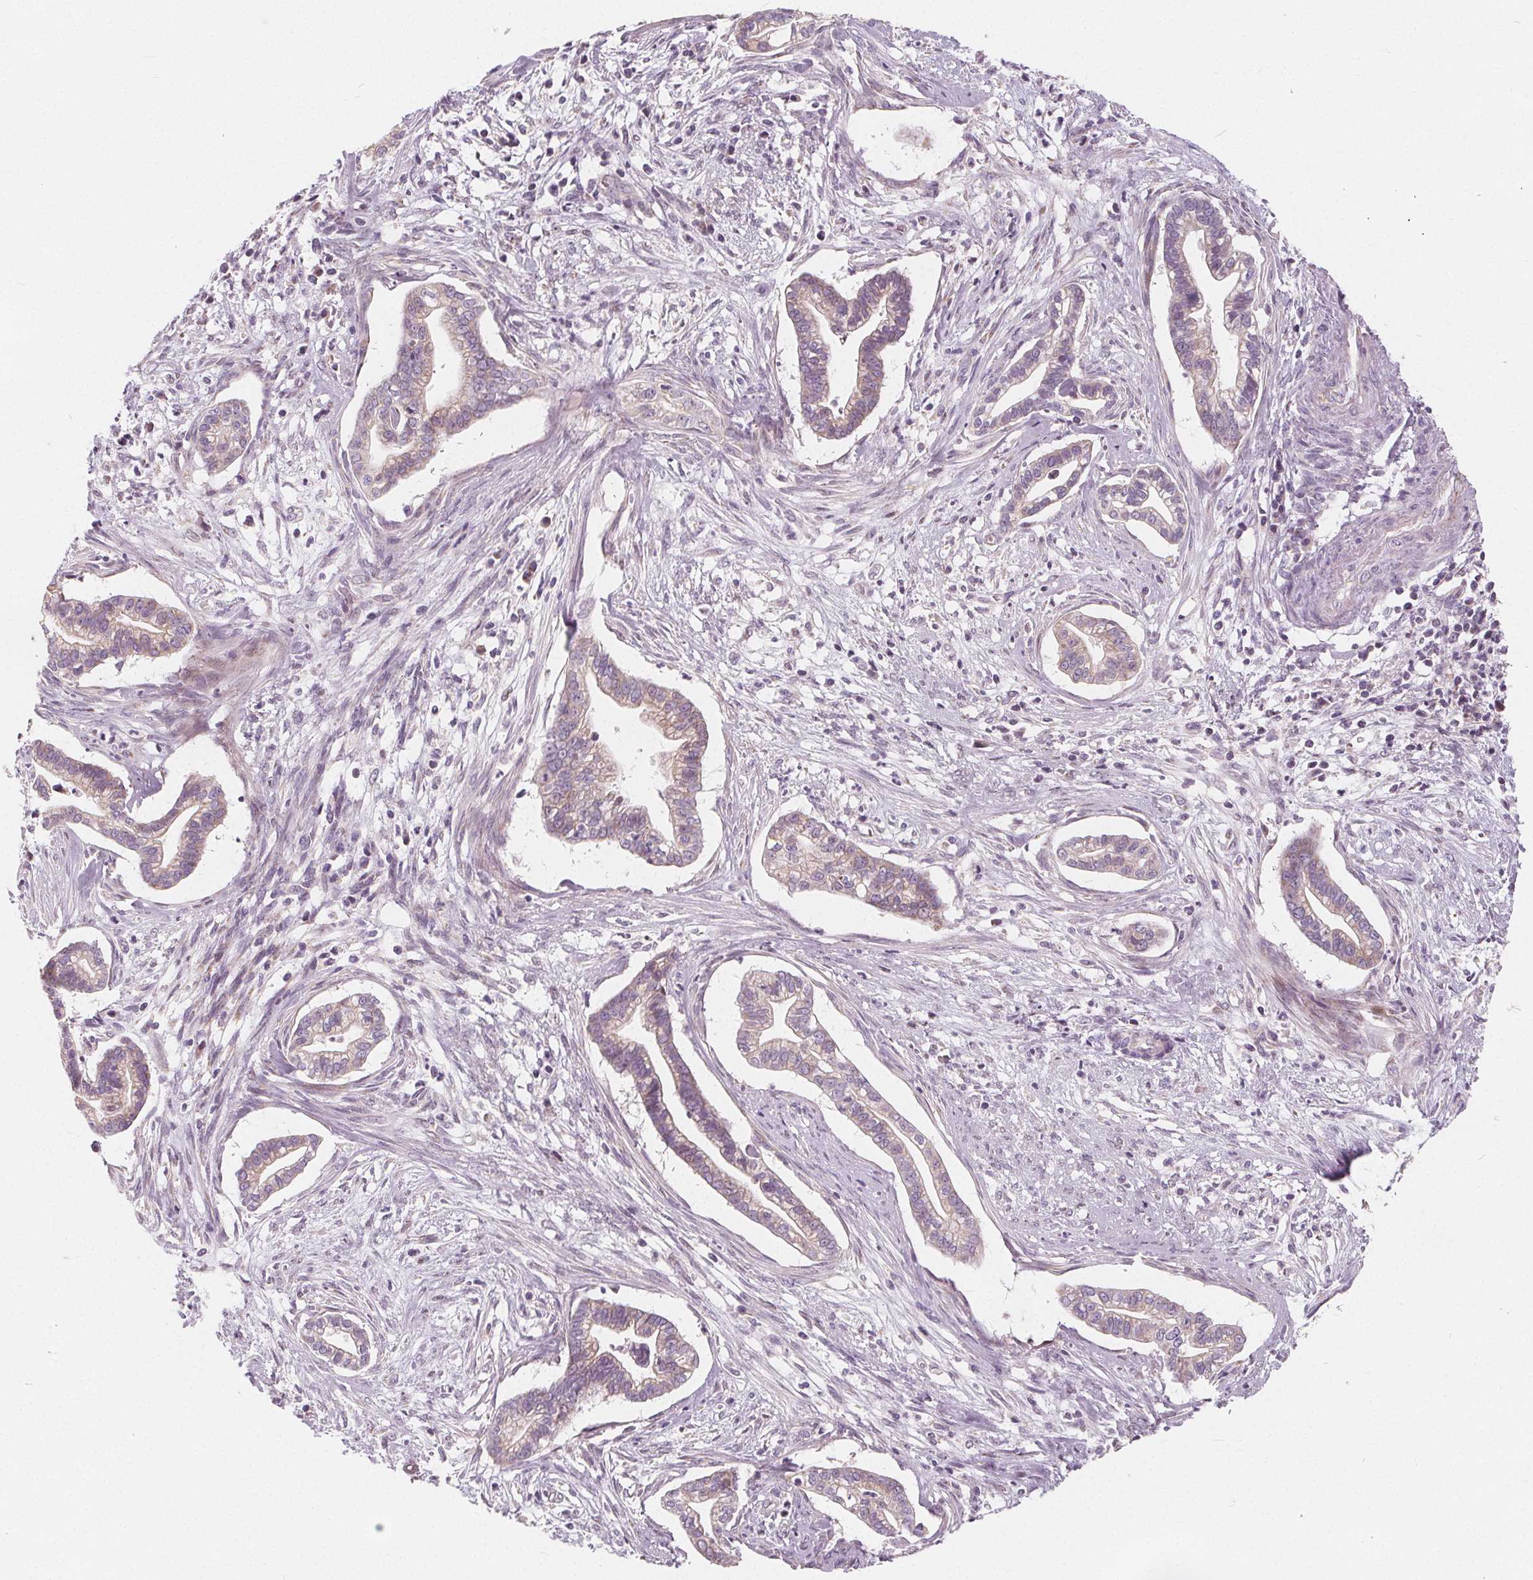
{"staining": {"intensity": "weak", "quantity": "<25%", "location": "cytoplasmic/membranous"}, "tissue": "cervical cancer", "cell_type": "Tumor cells", "image_type": "cancer", "snomed": [{"axis": "morphology", "description": "Adenocarcinoma, NOS"}, {"axis": "topography", "description": "Cervix"}], "caption": "This is a histopathology image of IHC staining of cervical cancer, which shows no expression in tumor cells.", "gene": "NUP210L", "patient": {"sex": "female", "age": 62}}